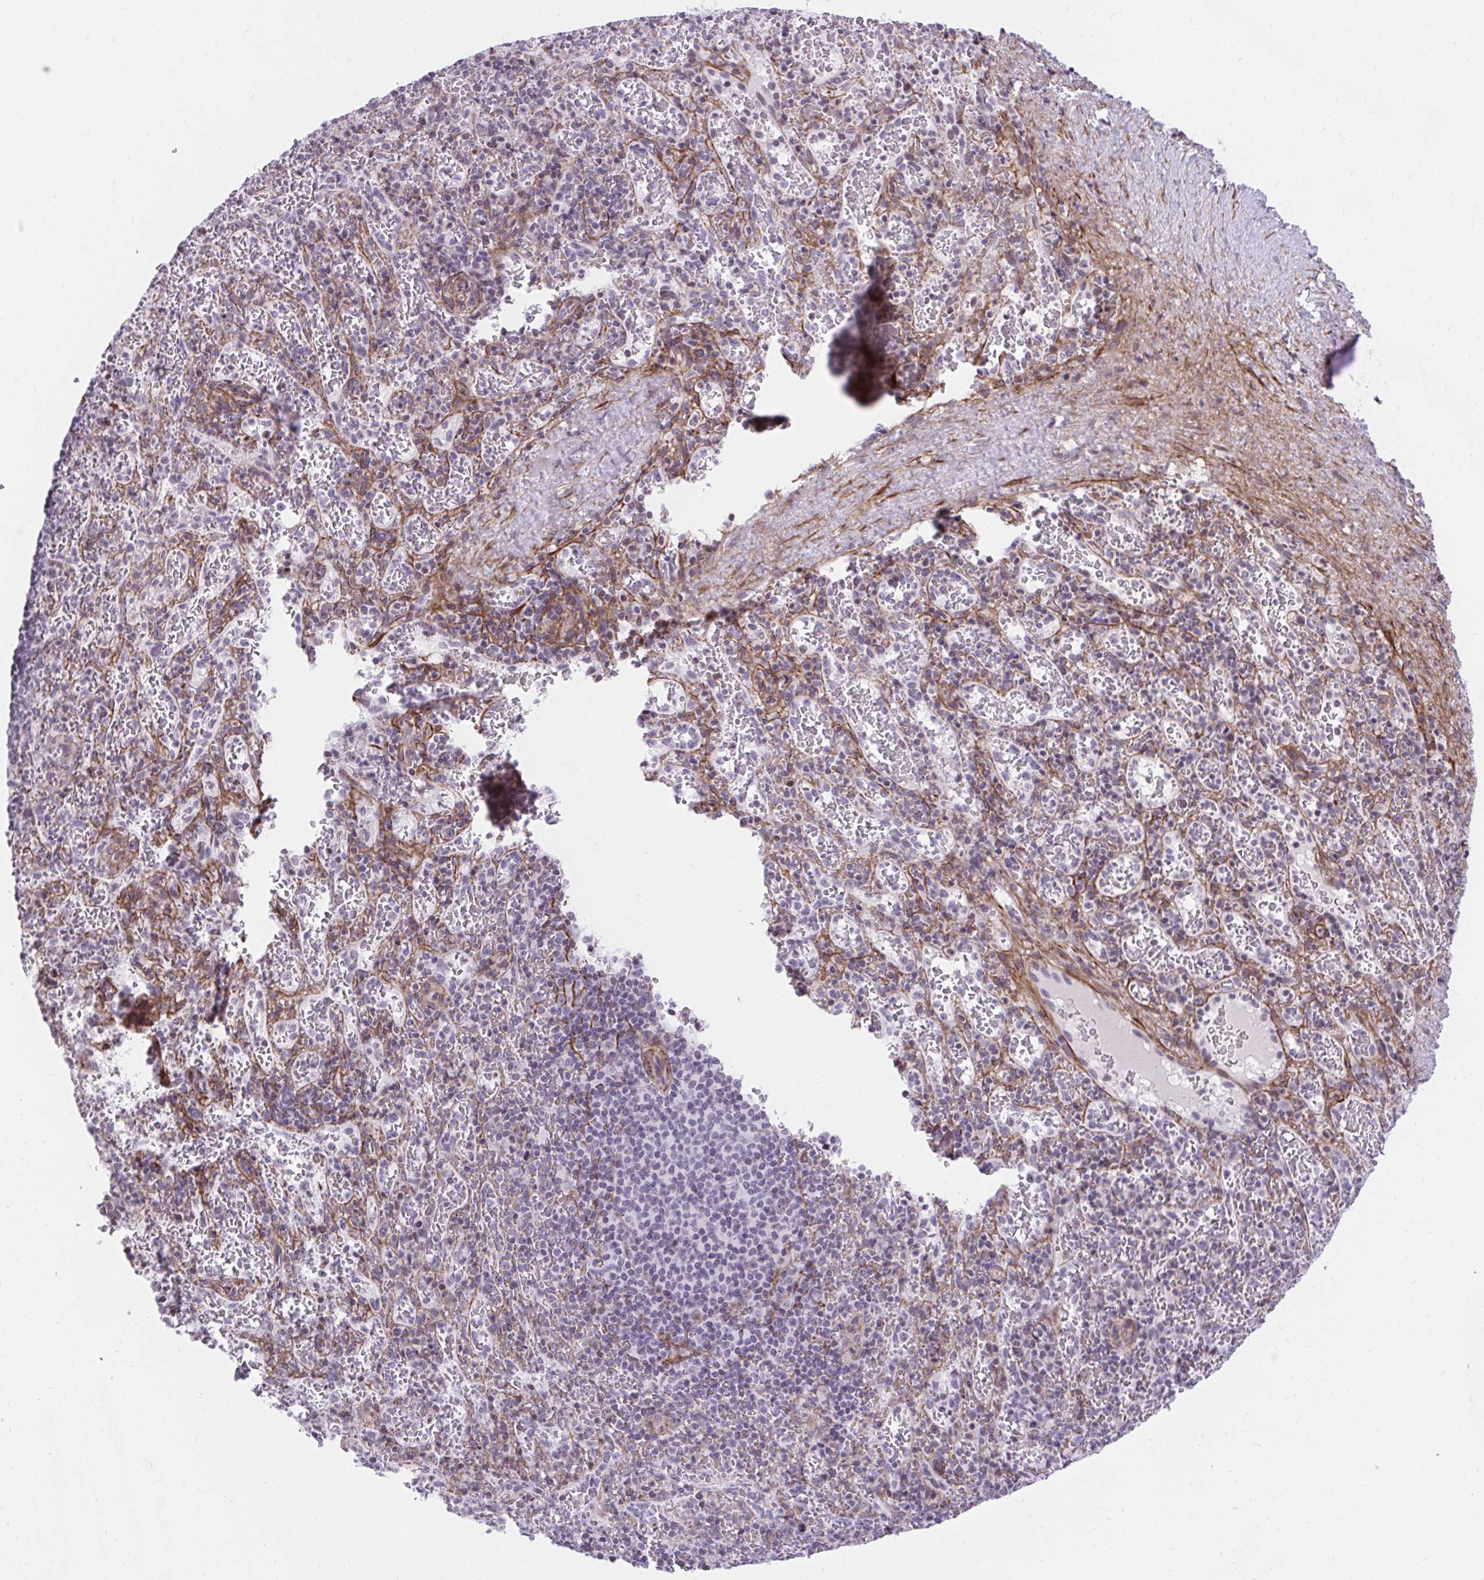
{"staining": {"intensity": "negative", "quantity": "none", "location": "none"}, "tissue": "spleen", "cell_type": "Cells in red pulp", "image_type": "normal", "snomed": [{"axis": "morphology", "description": "Normal tissue, NOS"}, {"axis": "topography", "description": "Spleen"}], "caption": "DAB (3,3'-diaminobenzidine) immunohistochemical staining of unremarkable human spleen reveals no significant positivity in cells in red pulp.", "gene": "KCNN4", "patient": {"sex": "male", "age": 57}}